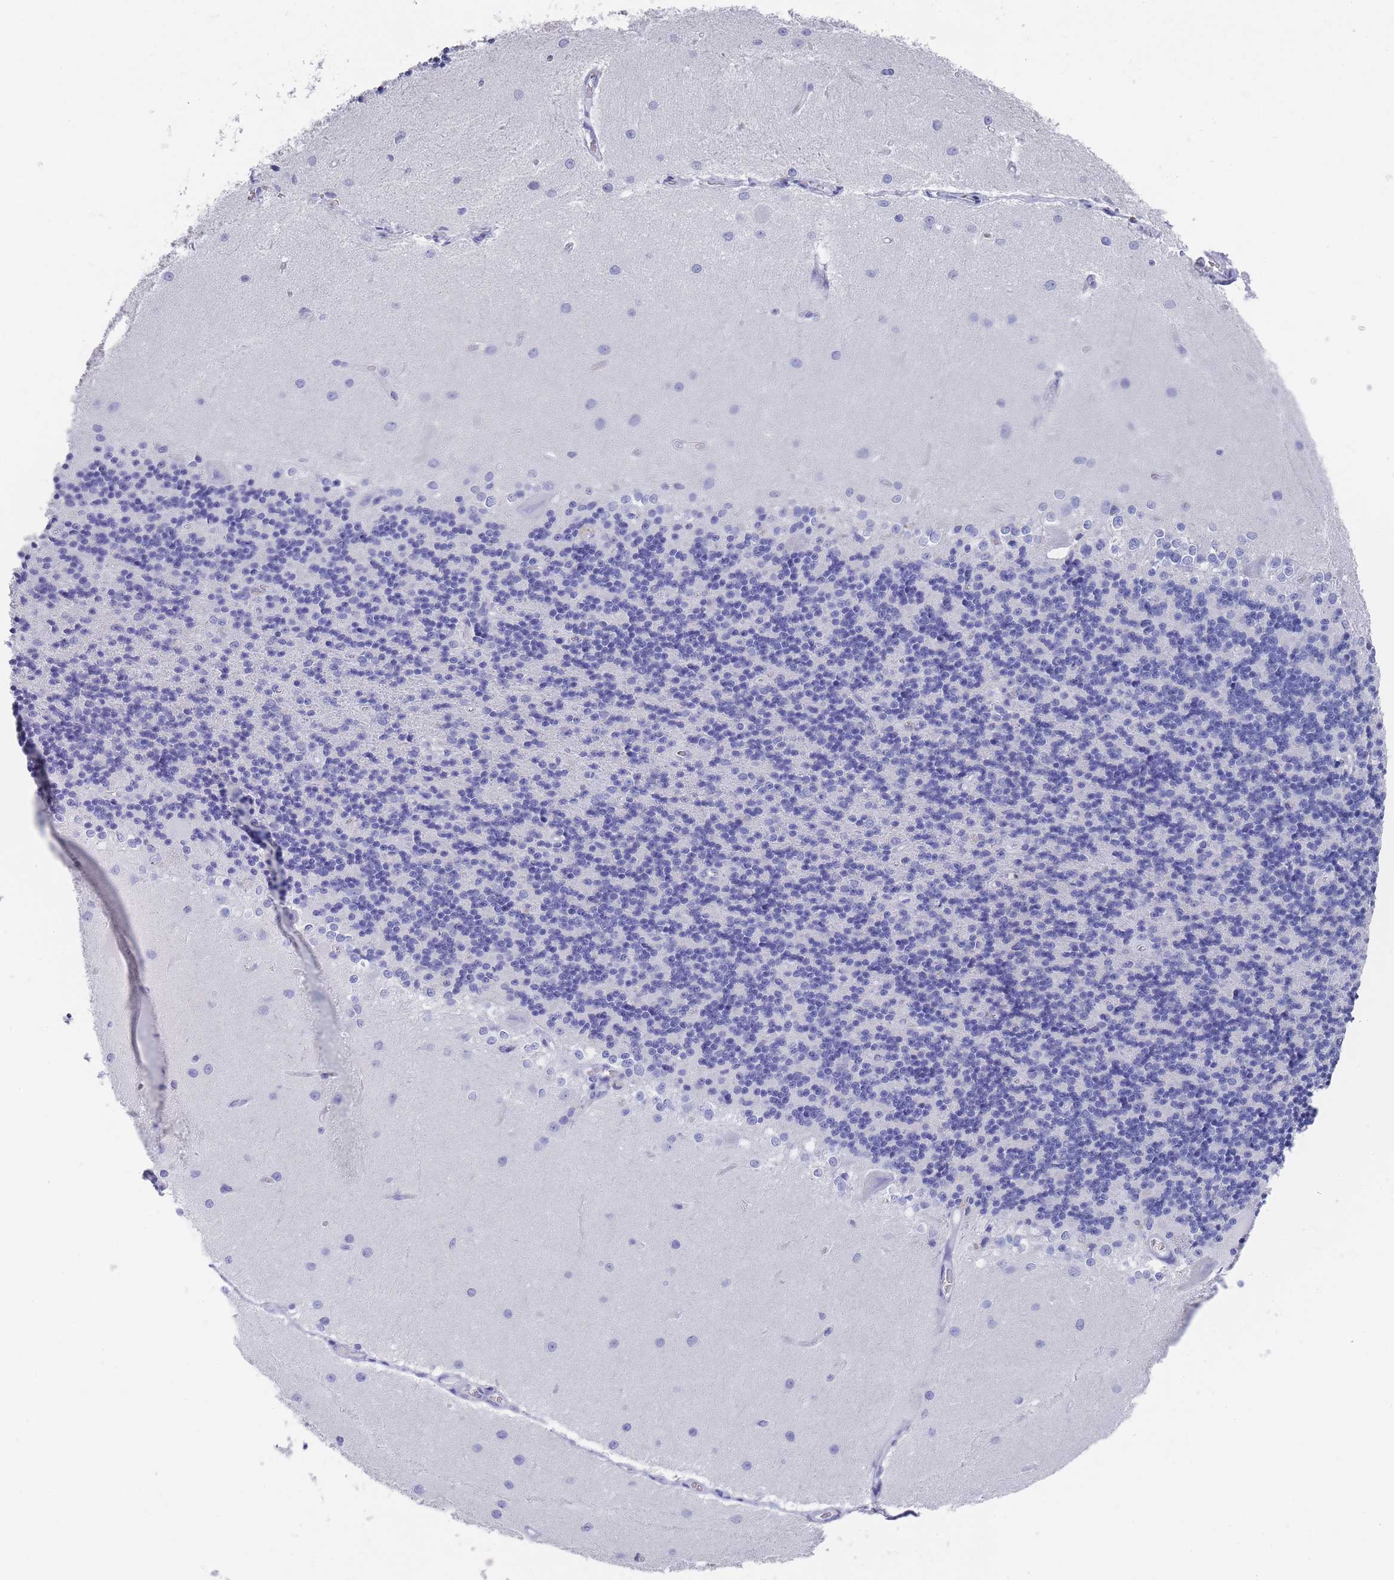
{"staining": {"intensity": "negative", "quantity": "none", "location": "none"}, "tissue": "cerebellum", "cell_type": "Cells in granular layer", "image_type": "normal", "snomed": [{"axis": "morphology", "description": "Normal tissue, NOS"}, {"axis": "topography", "description": "Cerebellum"}], "caption": "High magnification brightfield microscopy of benign cerebellum stained with DAB (3,3'-diaminobenzidine) (brown) and counterstained with hematoxylin (blue): cells in granular layer show no significant expression.", "gene": "RAB2B", "patient": {"sex": "female", "age": 29}}